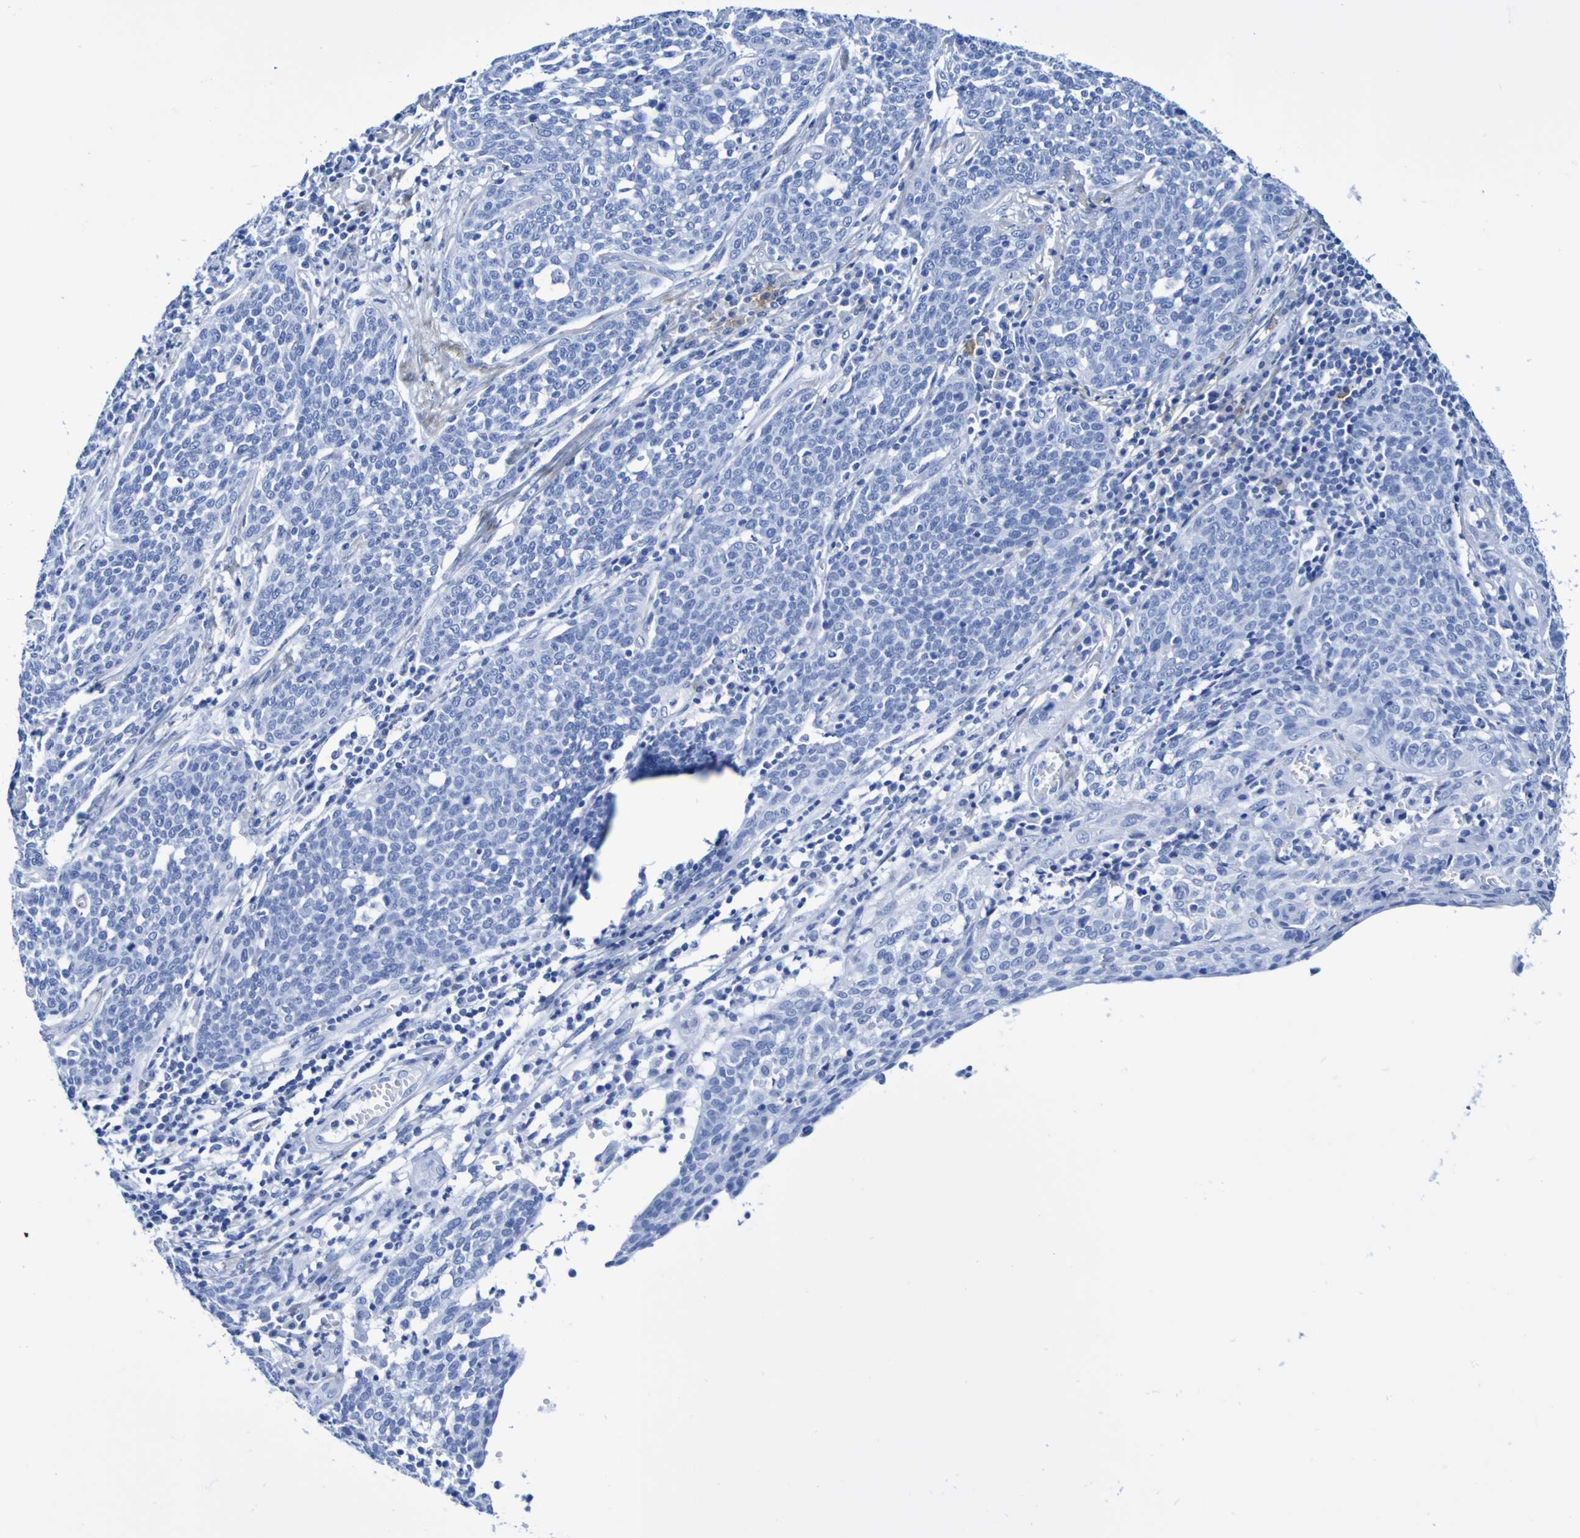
{"staining": {"intensity": "negative", "quantity": "none", "location": "none"}, "tissue": "cervical cancer", "cell_type": "Tumor cells", "image_type": "cancer", "snomed": [{"axis": "morphology", "description": "Squamous cell carcinoma, NOS"}, {"axis": "topography", "description": "Cervix"}], "caption": "A histopathology image of squamous cell carcinoma (cervical) stained for a protein demonstrates no brown staining in tumor cells.", "gene": "DPEP1", "patient": {"sex": "female", "age": 34}}